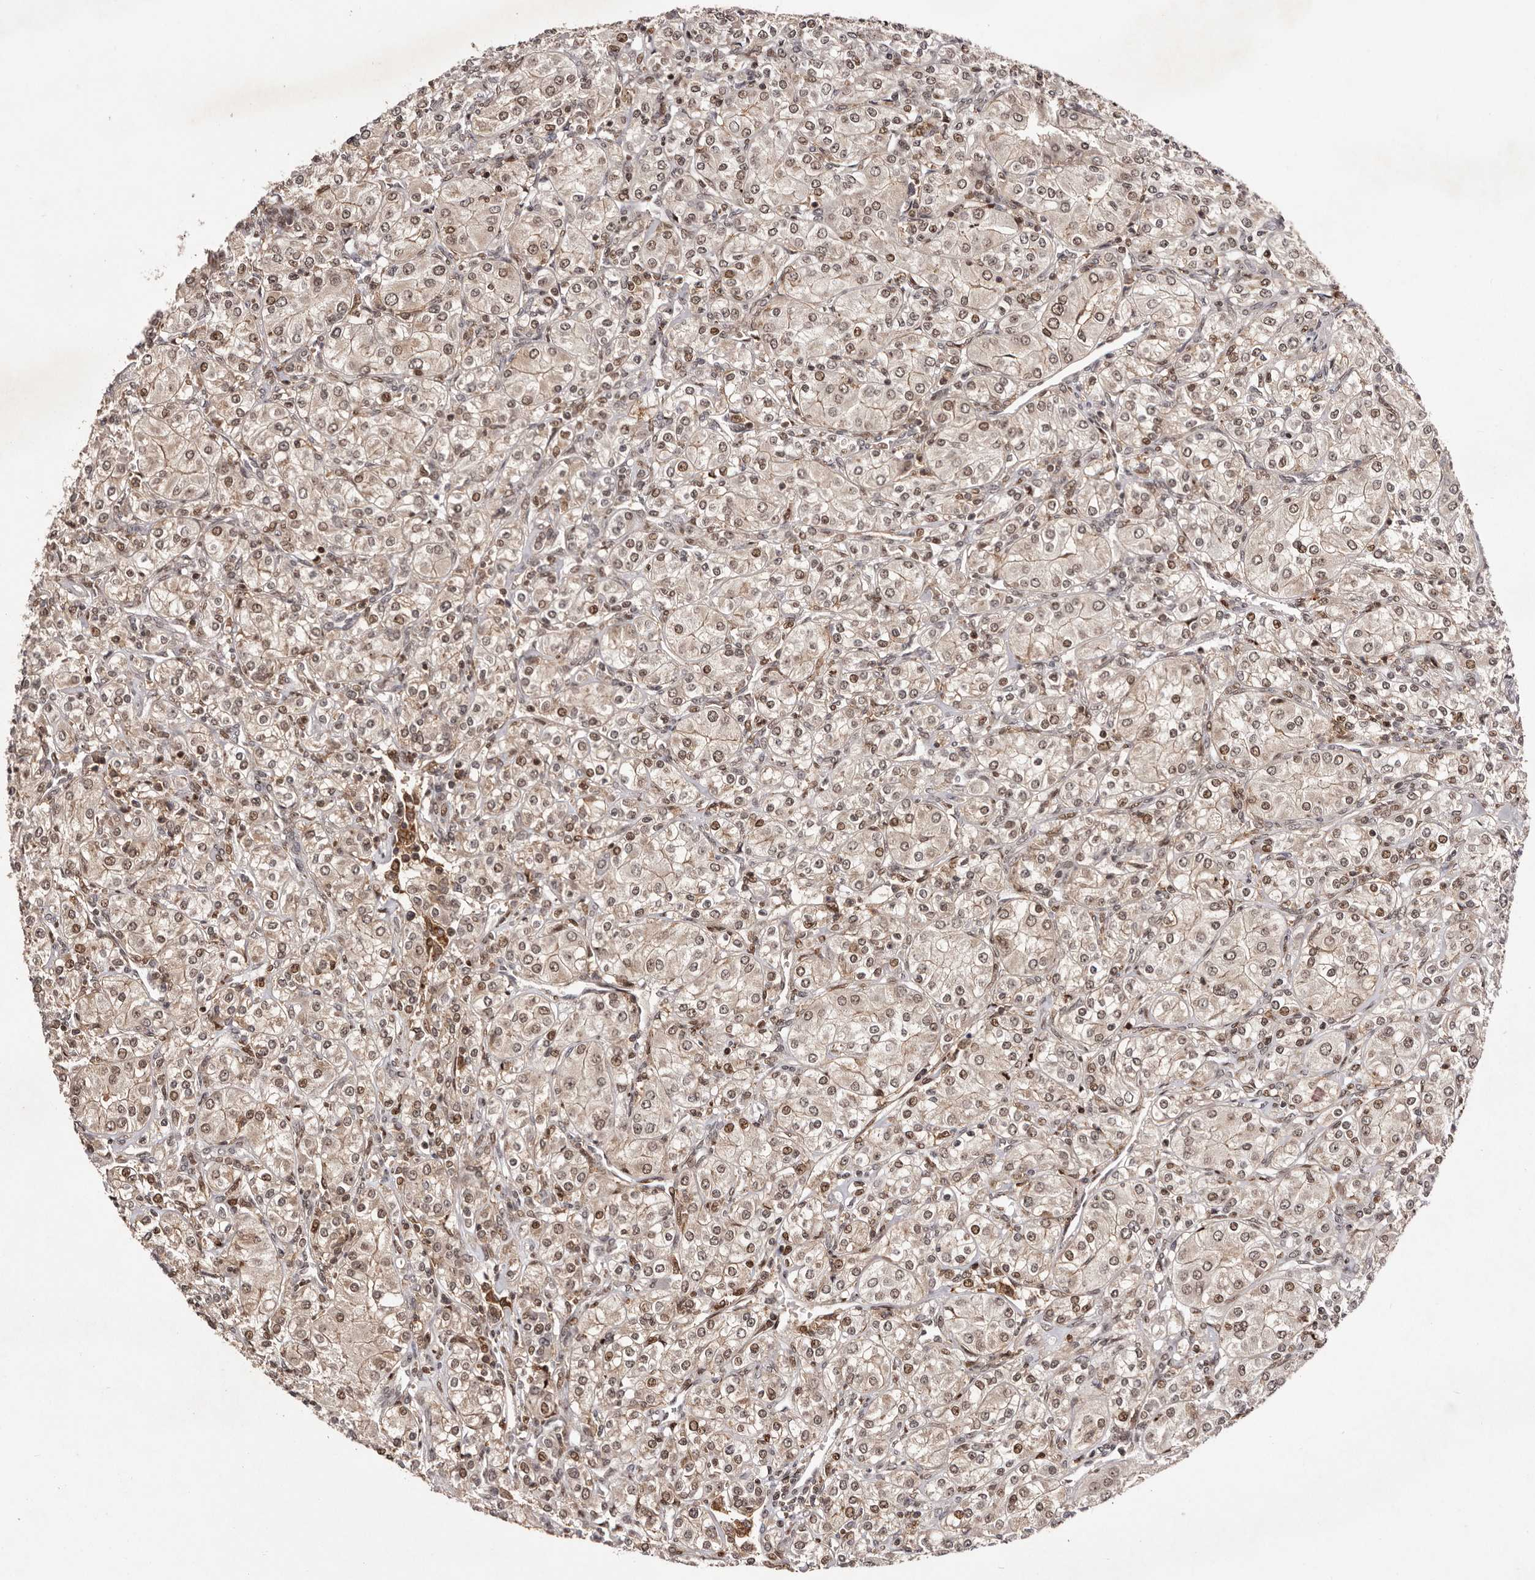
{"staining": {"intensity": "weak", "quantity": ">75%", "location": "cytoplasmic/membranous,nuclear"}, "tissue": "renal cancer", "cell_type": "Tumor cells", "image_type": "cancer", "snomed": [{"axis": "morphology", "description": "Adenocarcinoma, NOS"}, {"axis": "topography", "description": "Kidney"}], "caption": "Protein expression analysis of renal cancer displays weak cytoplasmic/membranous and nuclear staining in approximately >75% of tumor cells.", "gene": "FBXO5", "patient": {"sex": "male", "age": 77}}